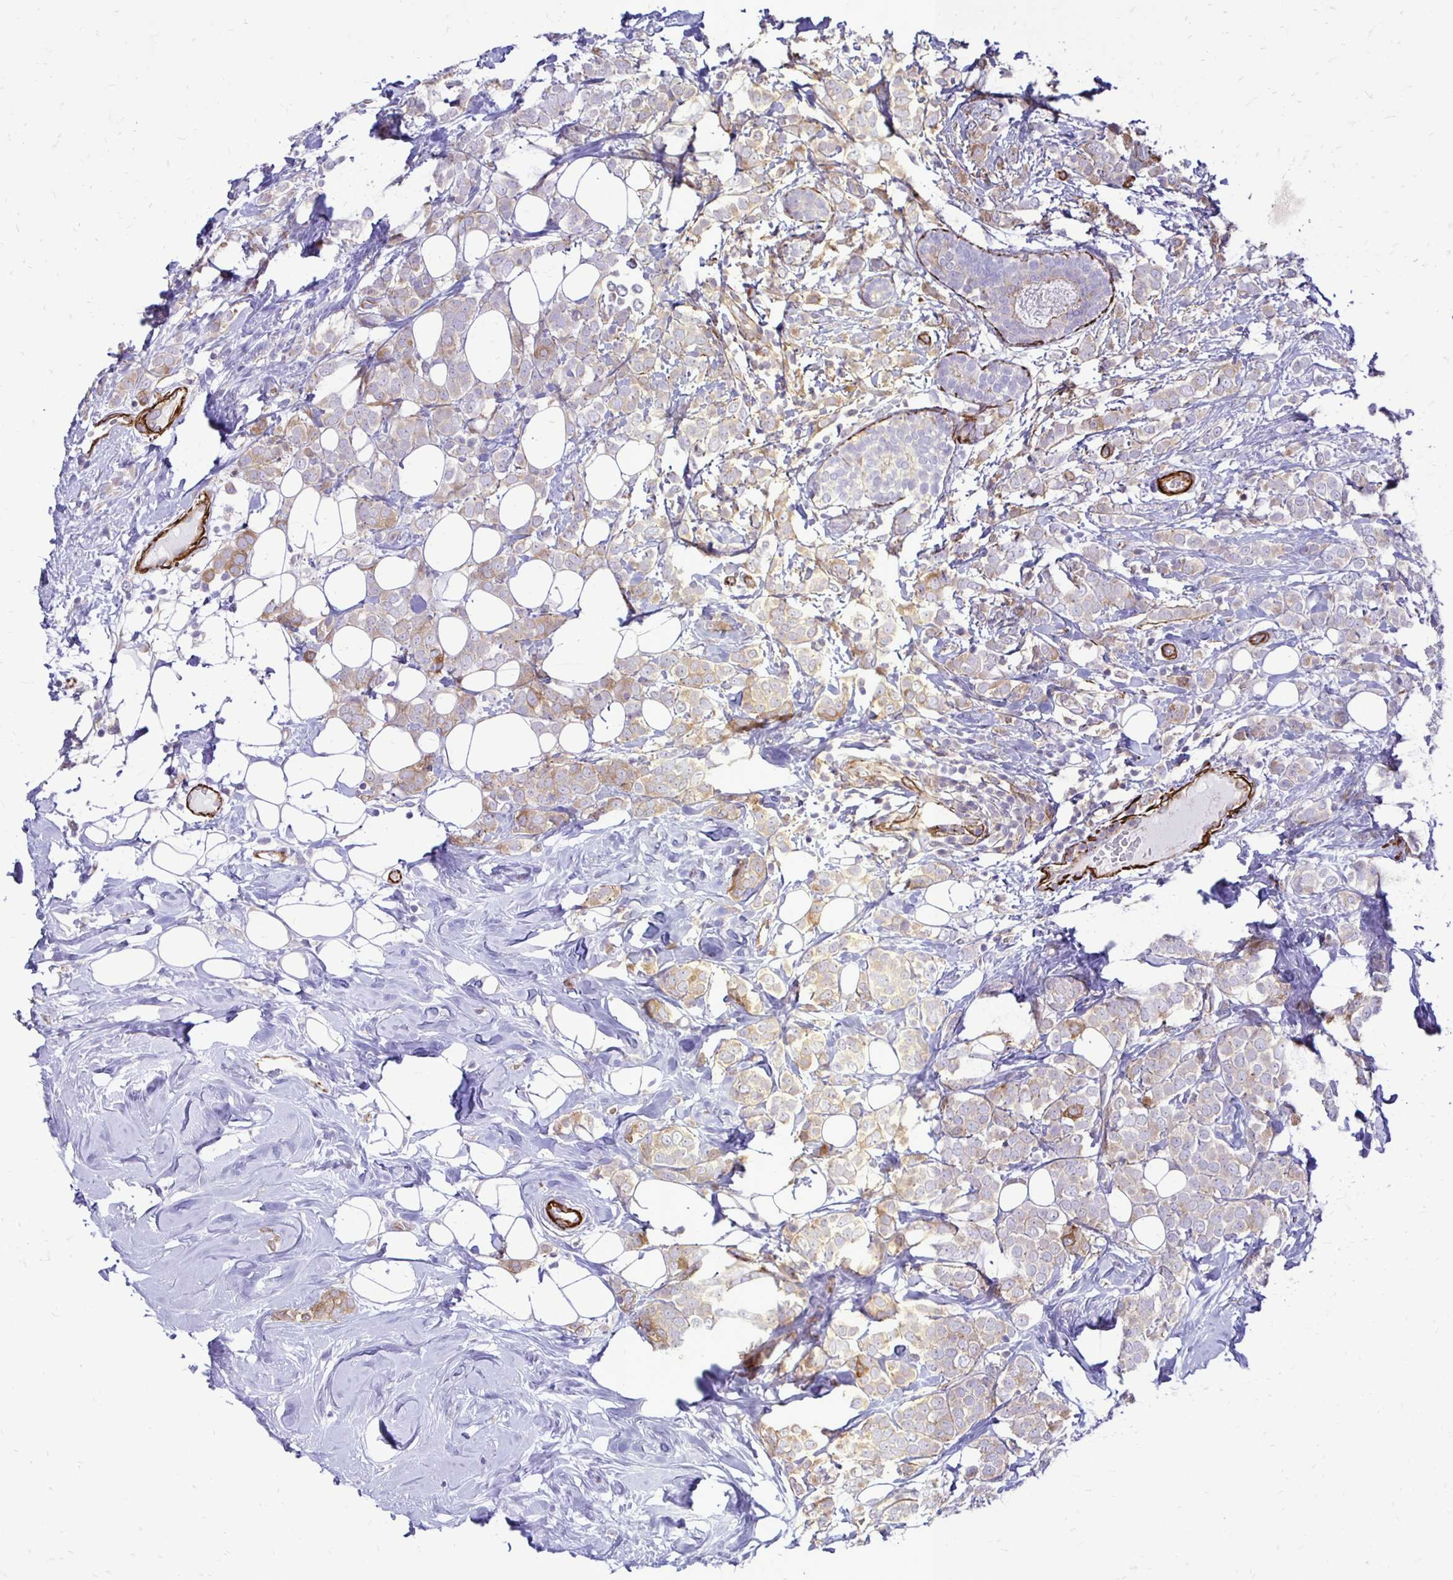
{"staining": {"intensity": "moderate", "quantity": "25%-75%", "location": "cytoplasmic/membranous"}, "tissue": "breast cancer", "cell_type": "Tumor cells", "image_type": "cancer", "snomed": [{"axis": "morphology", "description": "Lobular carcinoma"}, {"axis": "topography", "description": "Breast"}], "caption": "Tumor cells reveal medium levels of moderate cytoplasmic/membranous expression in approximately 25%-75% of cells in lobular carcinoma (breast).", "gene": "CTPS1", "patient": {"sex": "female", "age": 49}}